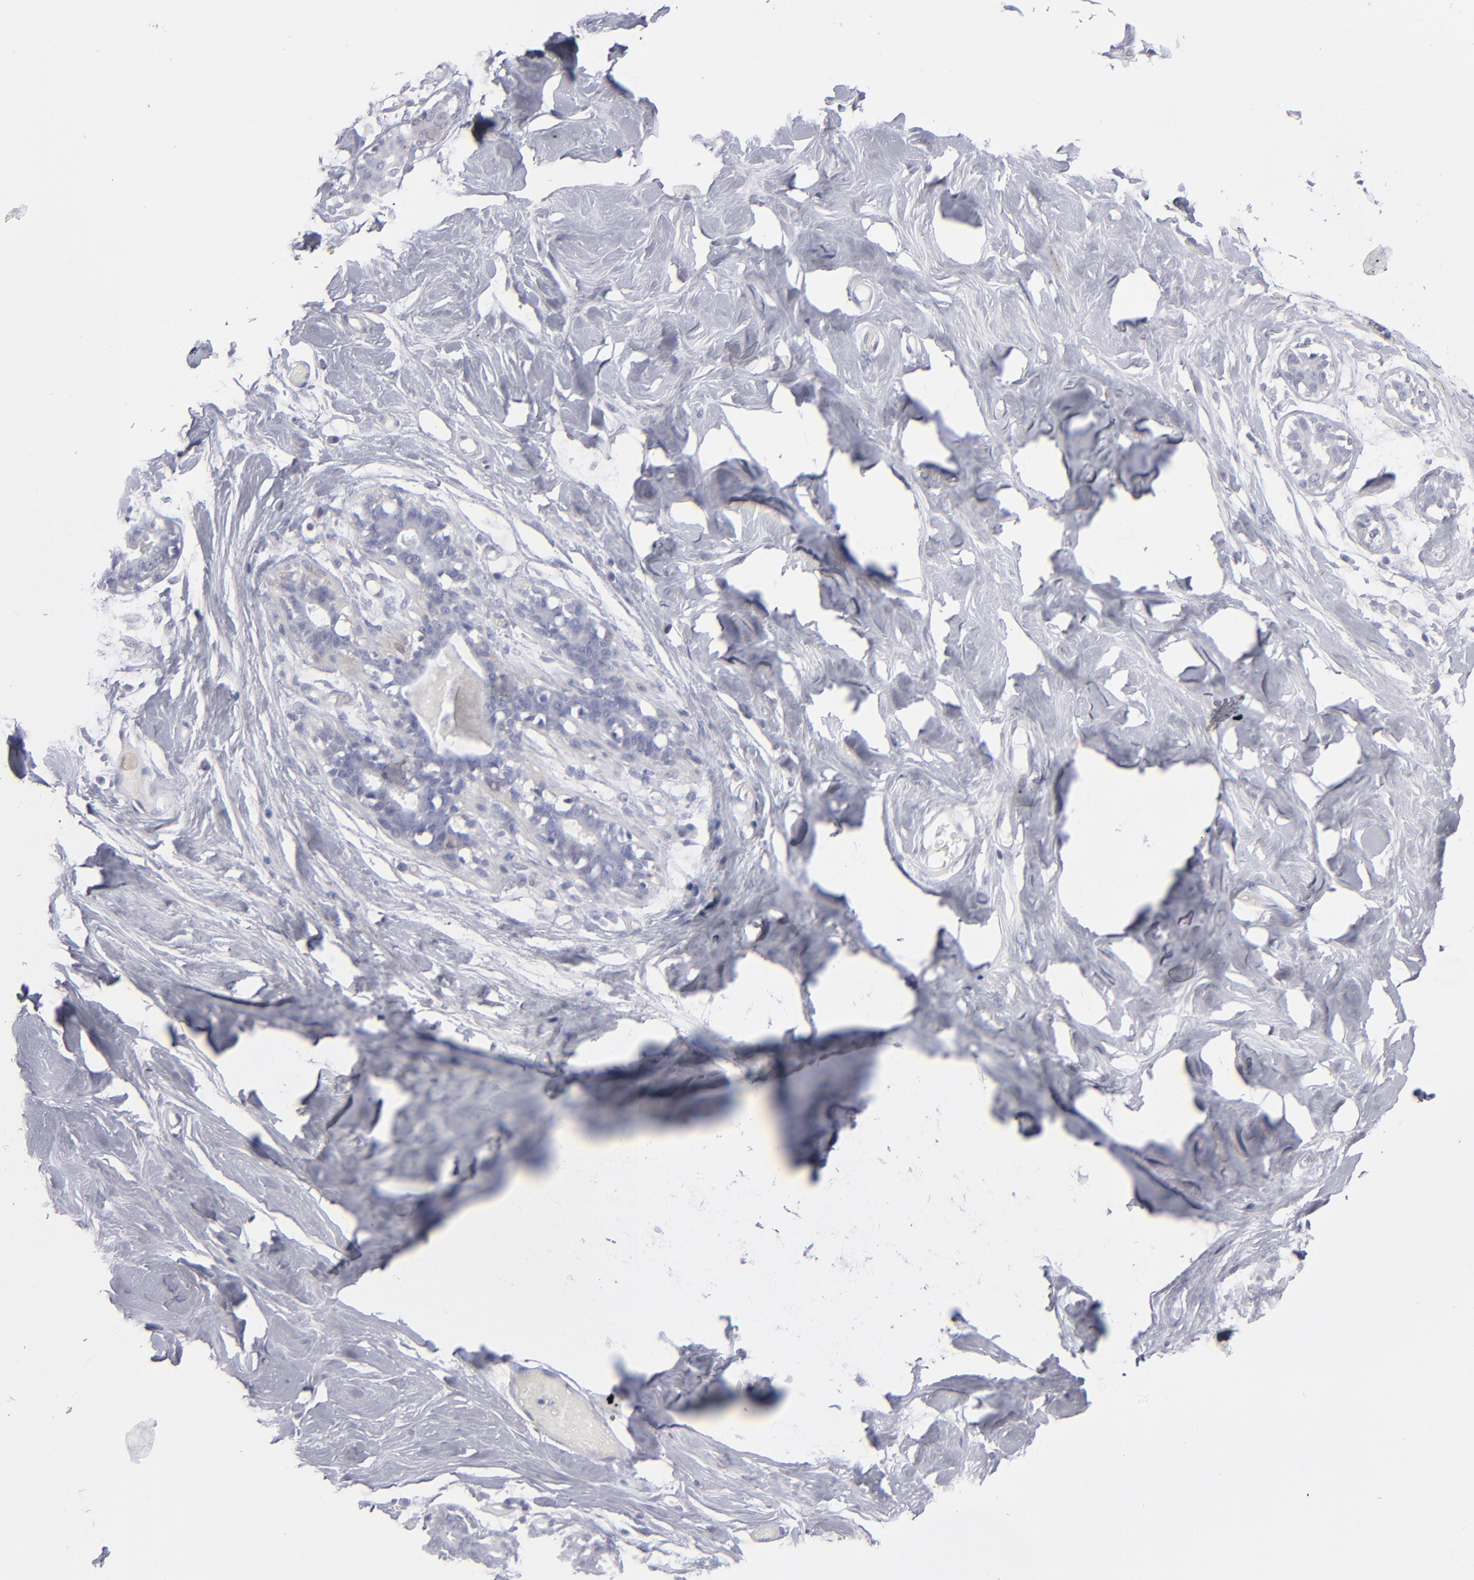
{"staining": {"intensity": "negative", "quantity": "none", "location": "none"}, "tissue": "breast", "cell_type": "Adipocytes", "image_type": "normal", "snomed": [{"axis": "morphology", "description": "Normal tissue, NOS"}, {"axis": "topography", "description": "Breast"}, {"axis": "topography", "description": "Soft tissue"}], "caption": "Breast stained for a protein using IHC reveals no expression adipocytes.", "gene": "CADM3", "patient": {"sex": "female", "age": 25}}